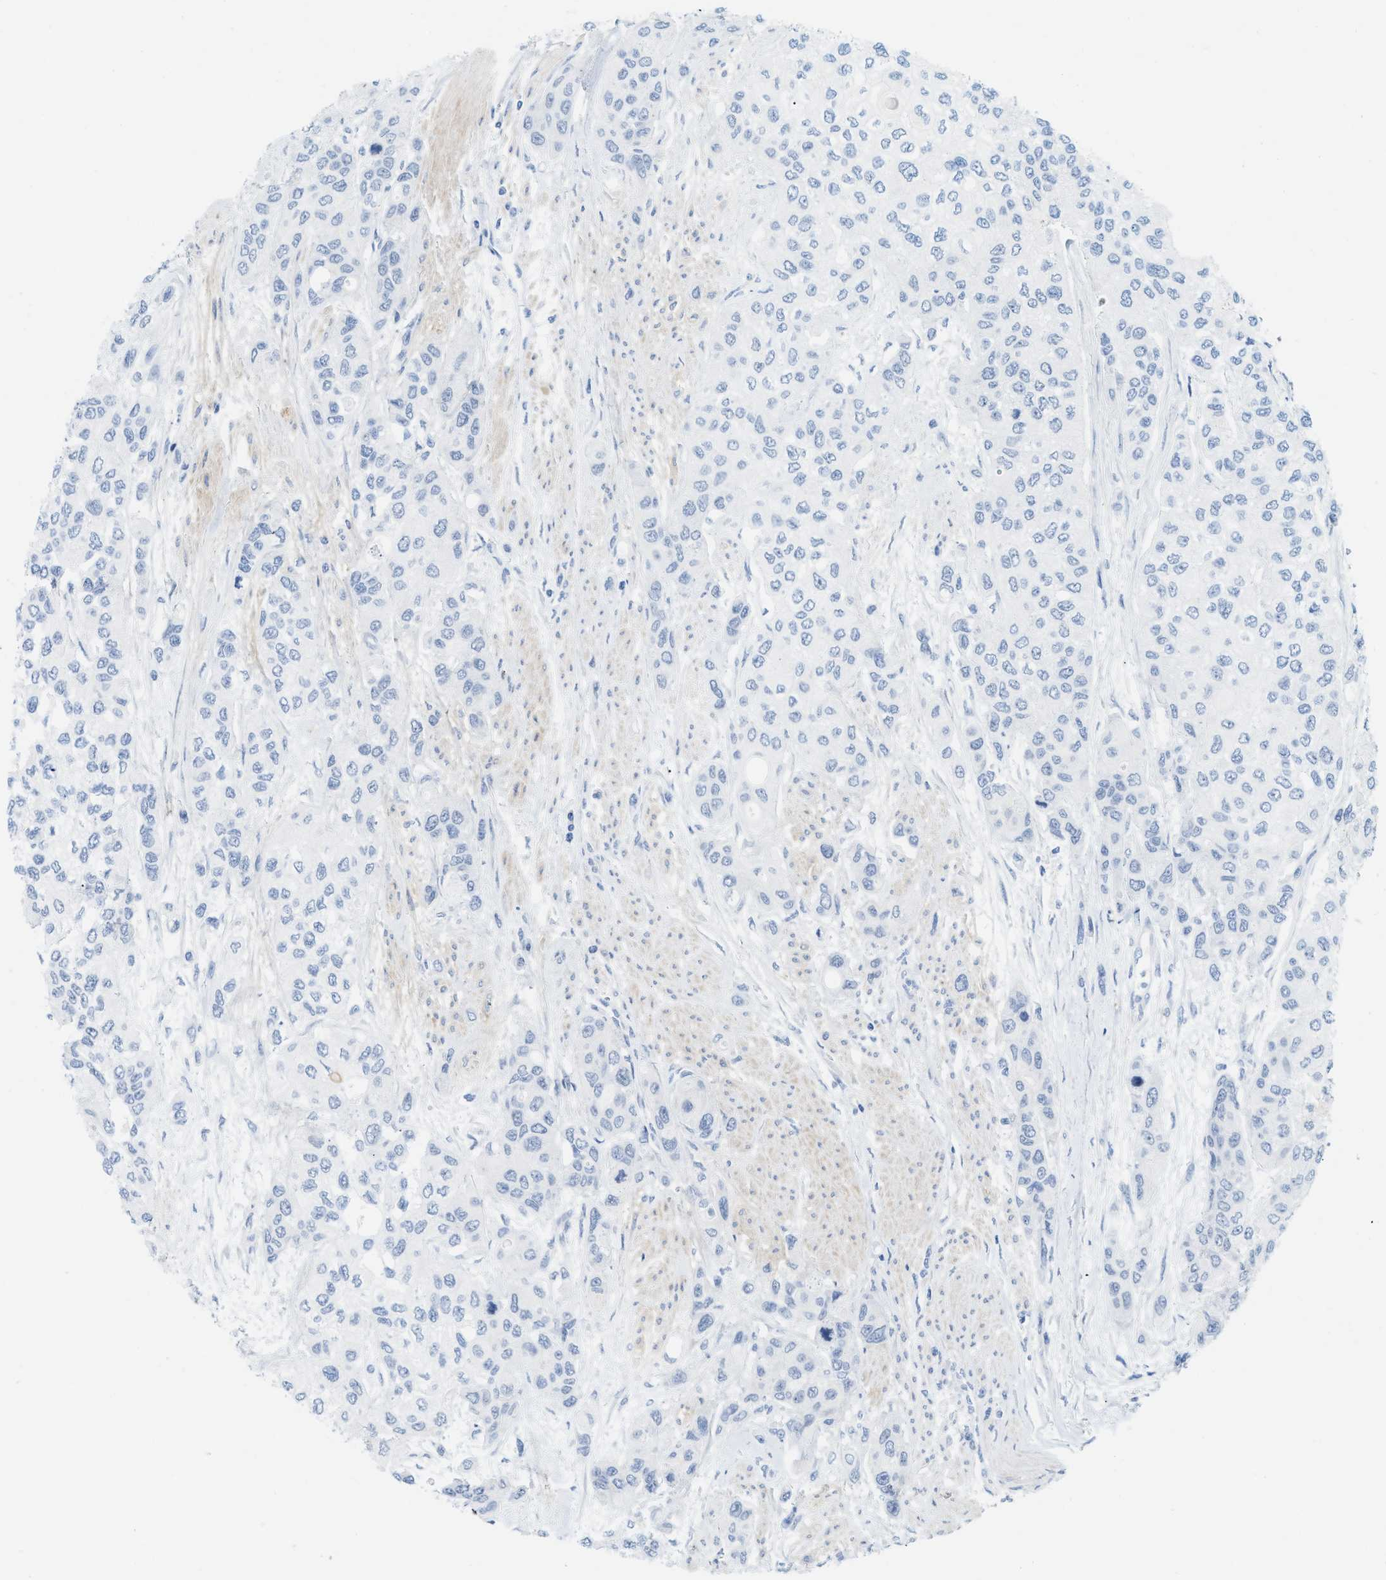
{"staining": {"intensity": "negative", "quantity": "none", "location": "none"}, "tissue": "urothelial cancer", "cell_type": "Tumor cells", "image_type": "cancer", "snomed": [{"axis": "morphology", "description": "Urothelial carcinoma, High grade"}, {"axis": "topography", "description": "Urinary bladder"}], "caption": "This is an IHC image of urothelial cancer. There is no staining in tumor cells.", "gene": "HLTF", "patient": {"sex": "female", "age": 56}}